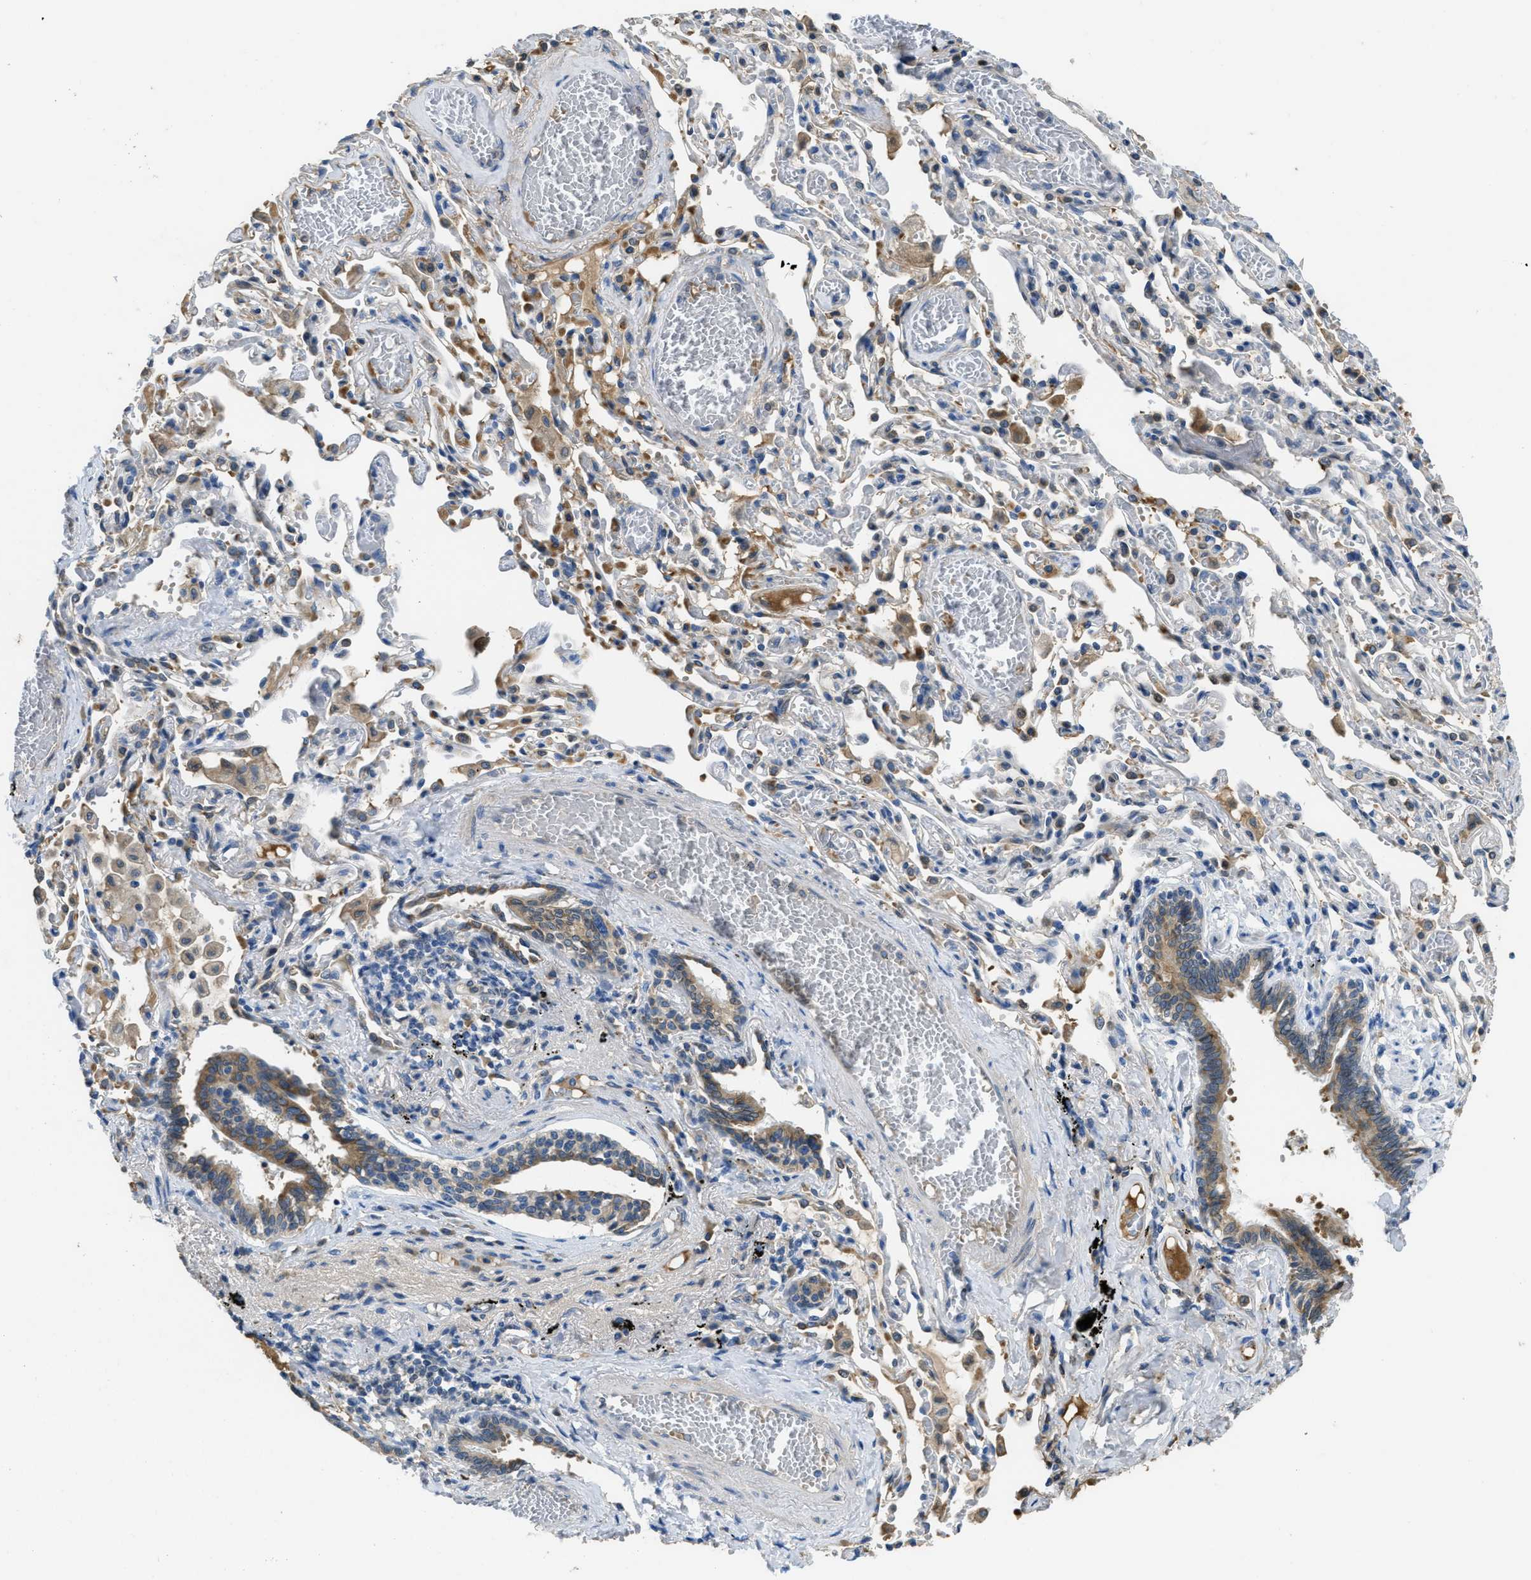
{"staining": {"intensity": "moderate", "quantity": ">75%", "location": "cytoplasmic/membranous"}, "tissue": "bronchus", "cell_type": "Respiratory epithelial cells", "image_type": "normal", "snomed": [{"axis": "morphology", "description": "Normal tissue, NOS"}, {"axis": "morphology", "description": "Inflammation, NOS"}, {"axis": "topography", "description": "Cartilage tissue"}, {"axis": "topography", "description": "Lung"}], "caption": "DAB immunohistochemical staining of benign bronchus exhibits moderate cytoplasmic/membranous protein staining in about >75% of respiratory epithelial cells. (DAB IHC, brown staining for protein, blue staining for nuclei).", "gene": "MPDU1", "patient": {"sex": "male", "age": 71}}